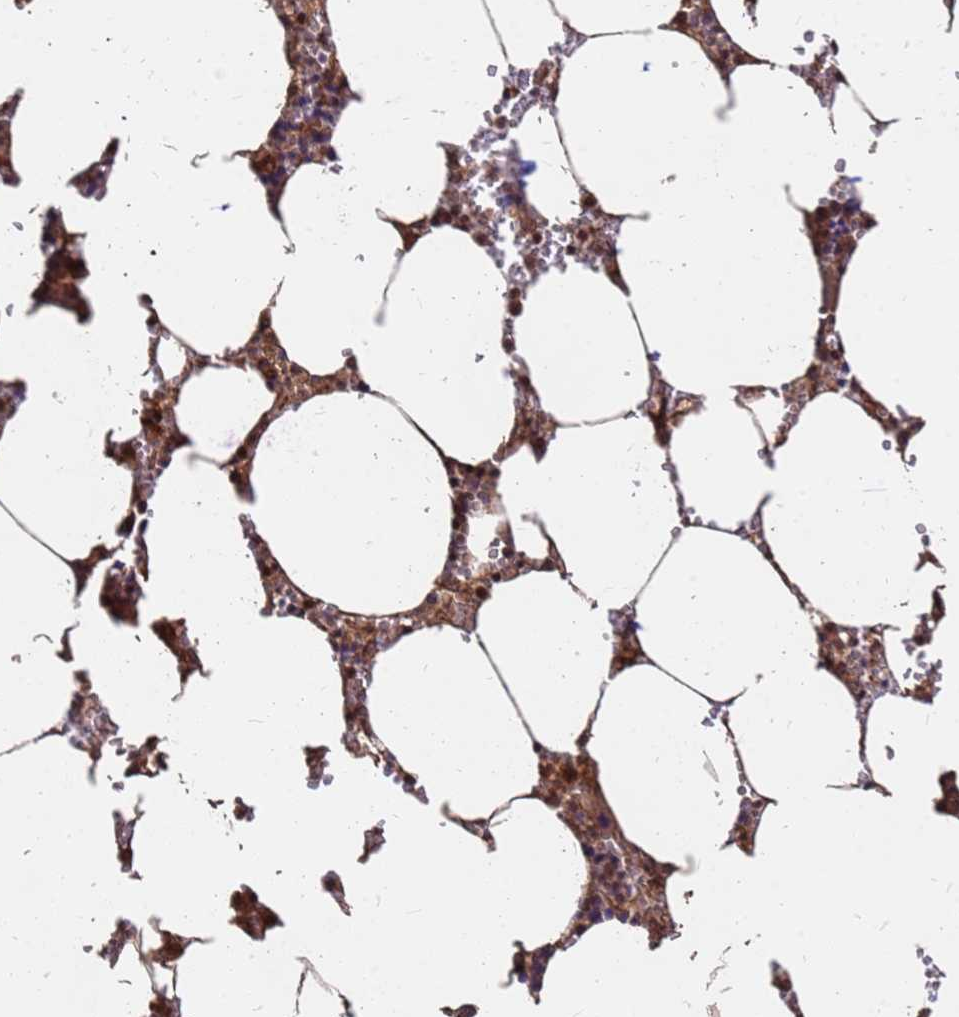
{"staining": {"intensity": "moderate", "quantity": ">75%", "location": "cytoplasmic/membranous,nuclear"}, "tissue": "bone marrow", "cell_type": "Hematopoietic cells", "image_type": "normal", "snomed": [{"axis": "morphology", "description": "Normal tissue, NOS"}, {"axis": "topography", "description": "Bone marrow"}], "caption": "Protein expression analysis of benign bone marrow shows moderate cytoplasmic/membranous,nuclear positivity in approximately >75% of hematopoietic cells.", "gene": "GPATCH8", "patient": {"sex": "male", "age": 70}}